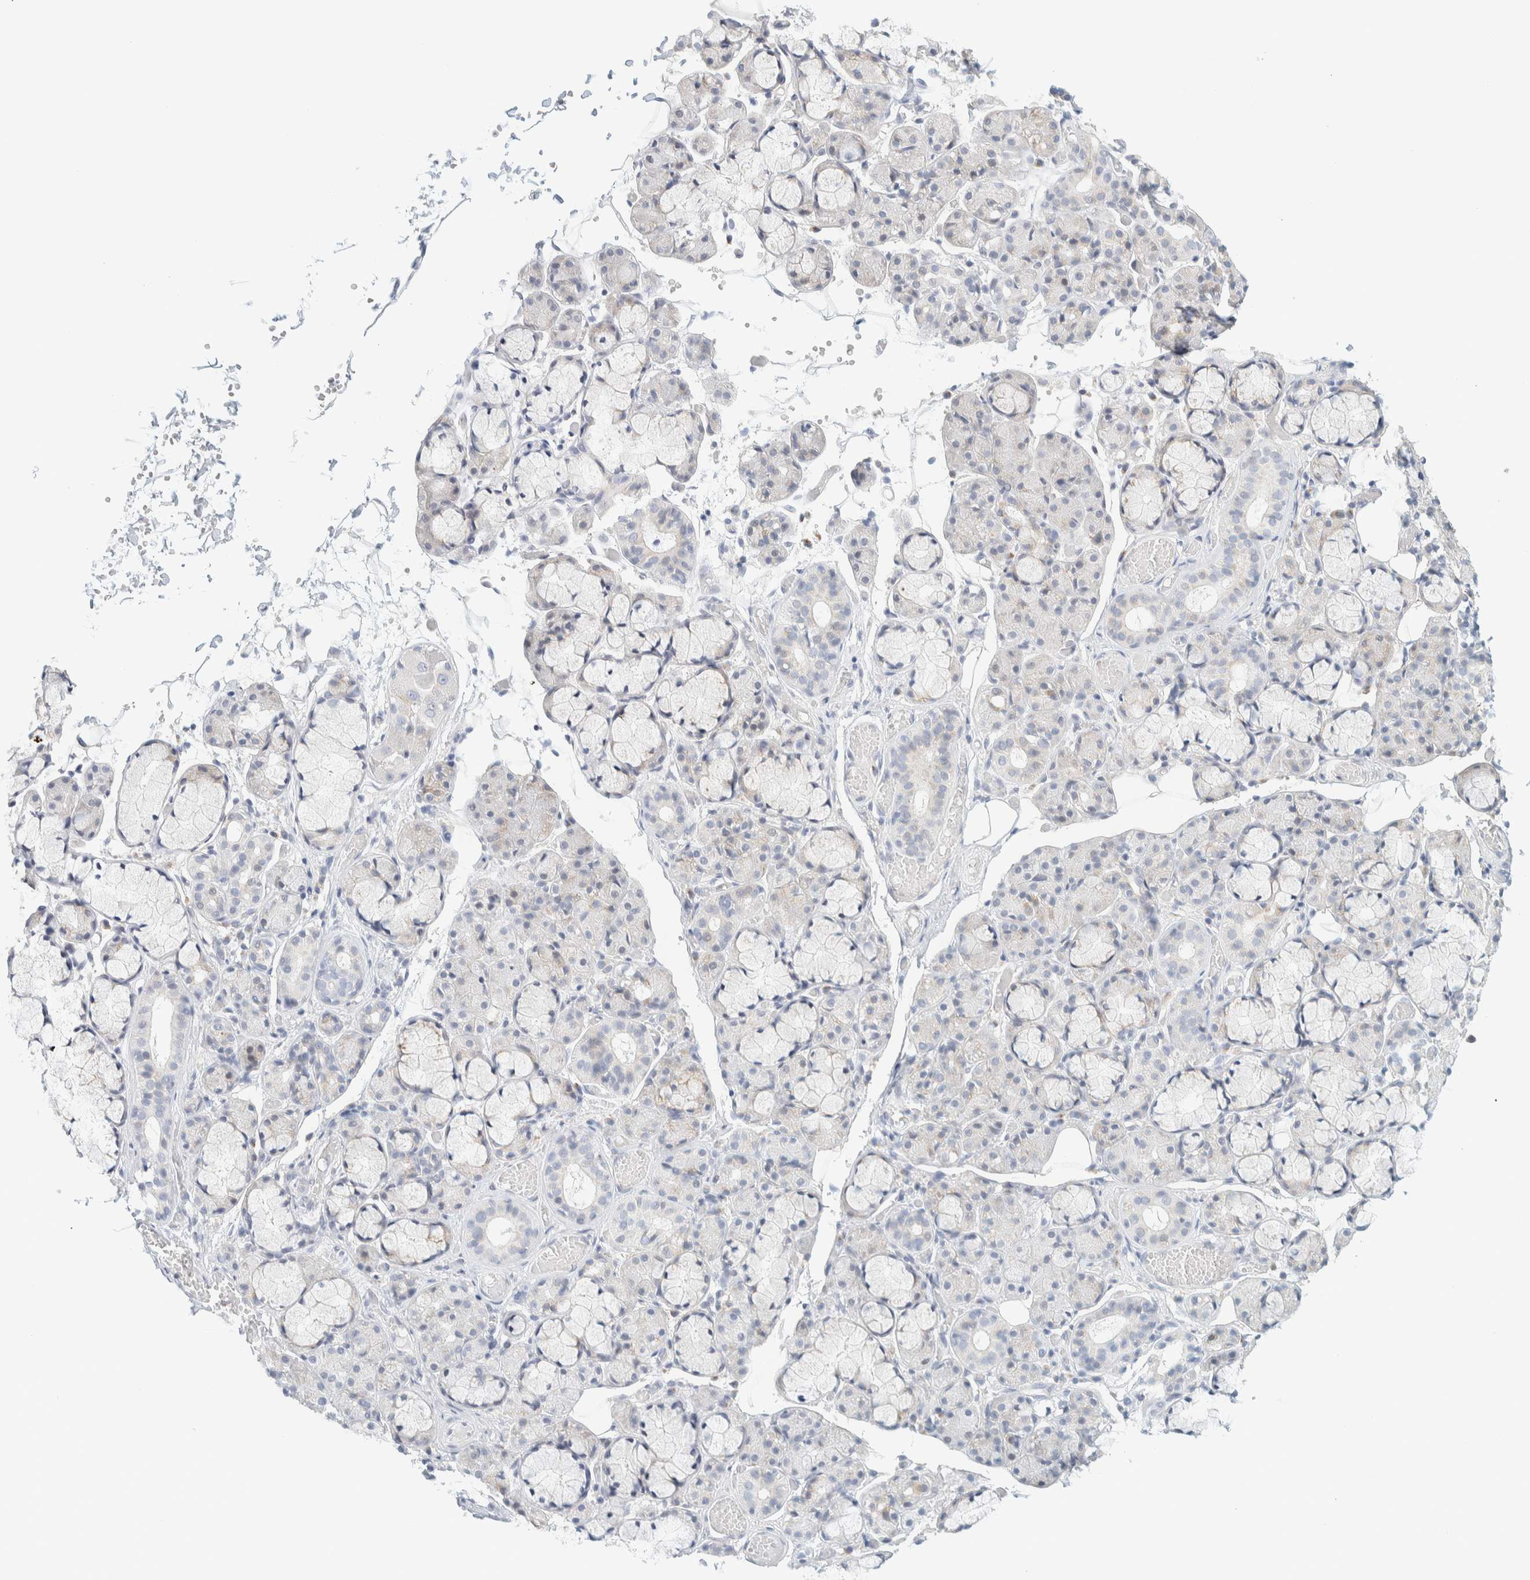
{"staining": {"intensity": "weak", "quantity": "<25%", "location": "cytoplasmic/membranous"}, "tissue": "salivary gland", "cell_type": "Glandular cells", "image_type": "normal", "snomed": [{"axis": "morphology", "description": "Normal tissue, NOS"}, {"axis": "topography", "description": "Salivary gland"}], "caption": "This photomicrograph is of unremarkable salivary gland stained with immunohistochemistry (IHC) to label a protein in brown with the nuclei are counter-stained blue. There is no positivity in glandular cells.", "gene": "SPNS3", "patient": {"sex": "male", "age": 63}}